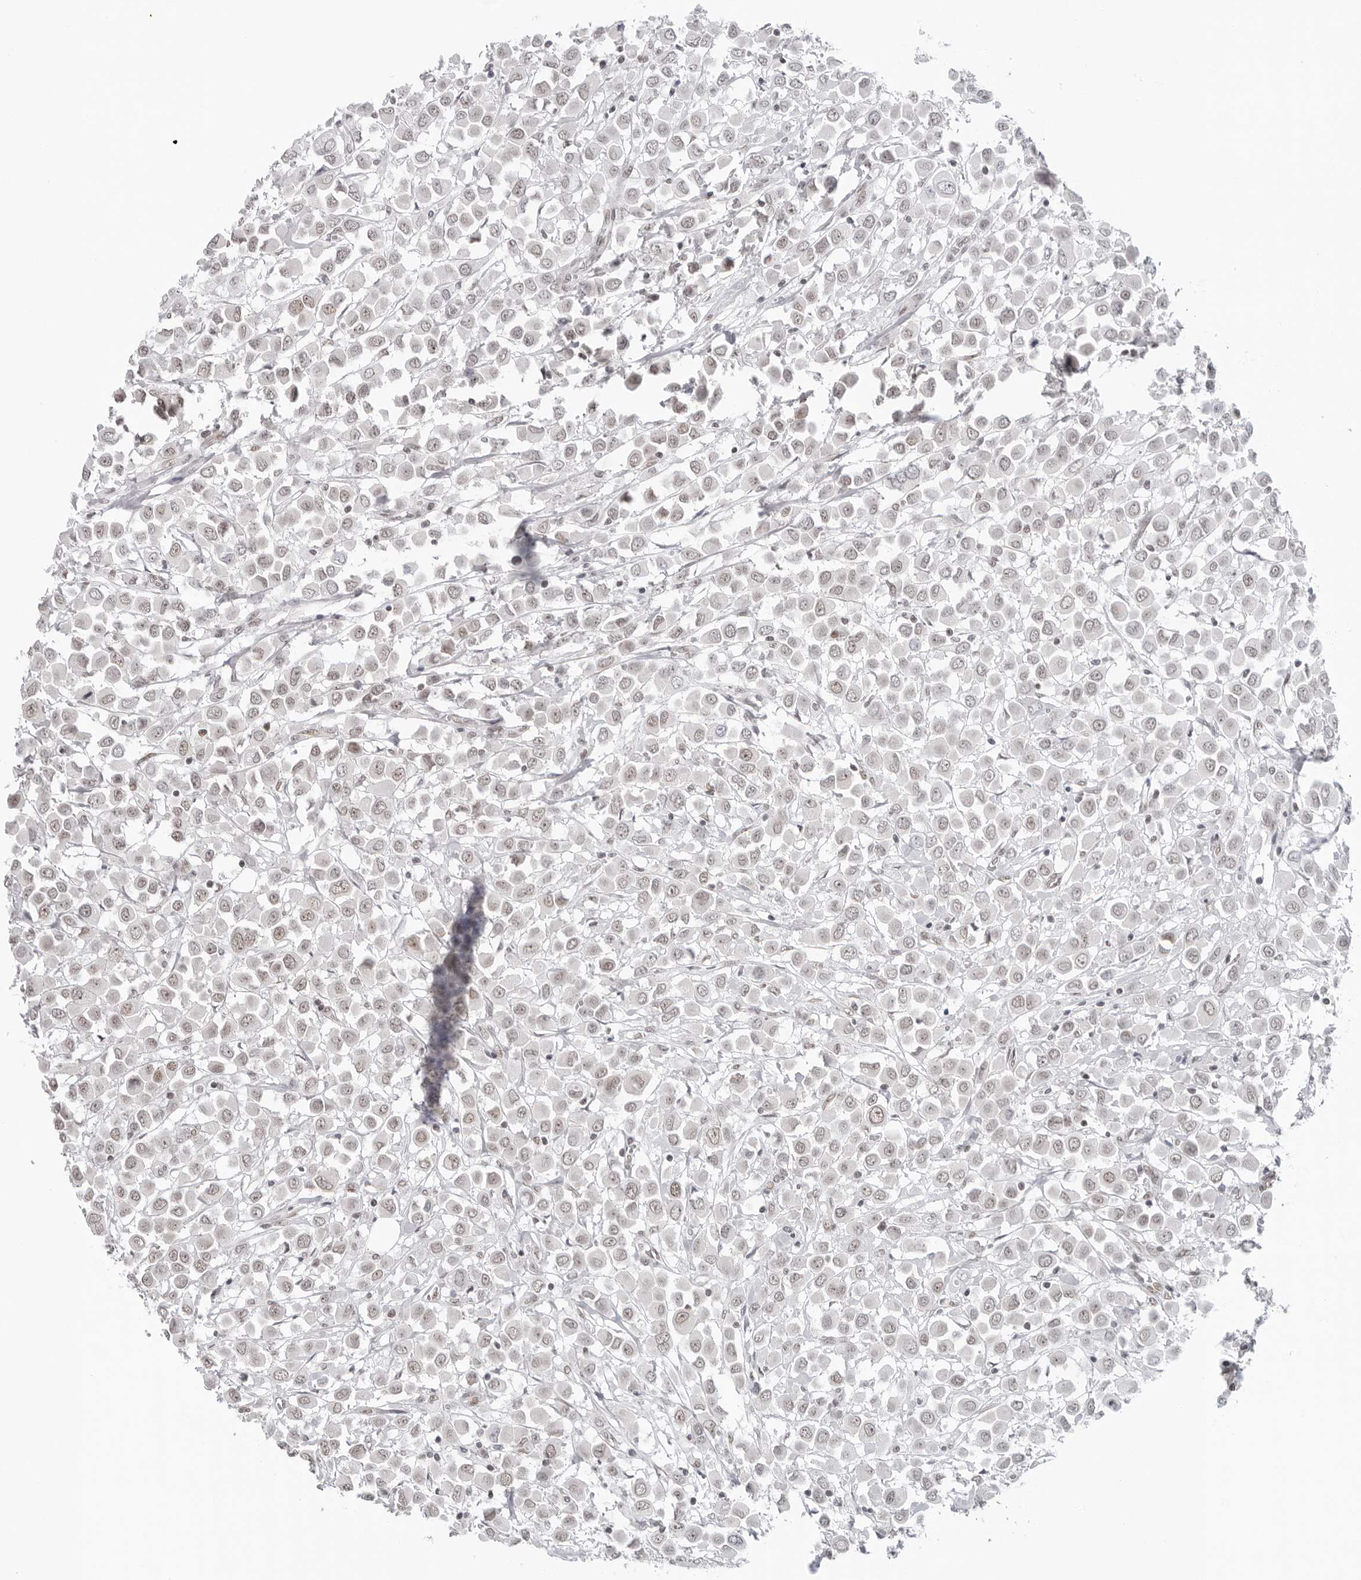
{"staining": {"intensity": "weak", "quantity": "25%-75%", "location": "nuclear"}, "tissue": "breast cancer", "cell_type": "Tumor cells", "image_type": "cancer", "snomed": [{"axis": "morphology", "description": "Duct carcinoma"}, {"axis": "topography", "description": "Breast"}], "caption": "The photomicrograph shows immunohistochemical staining of intraductal carcinoma (breast). There is weak nuclear expression is present in approximately 25%-75% of tumor cells.", "gene": "FOXK2", "patient": {"sex": "female", "age": 61}}